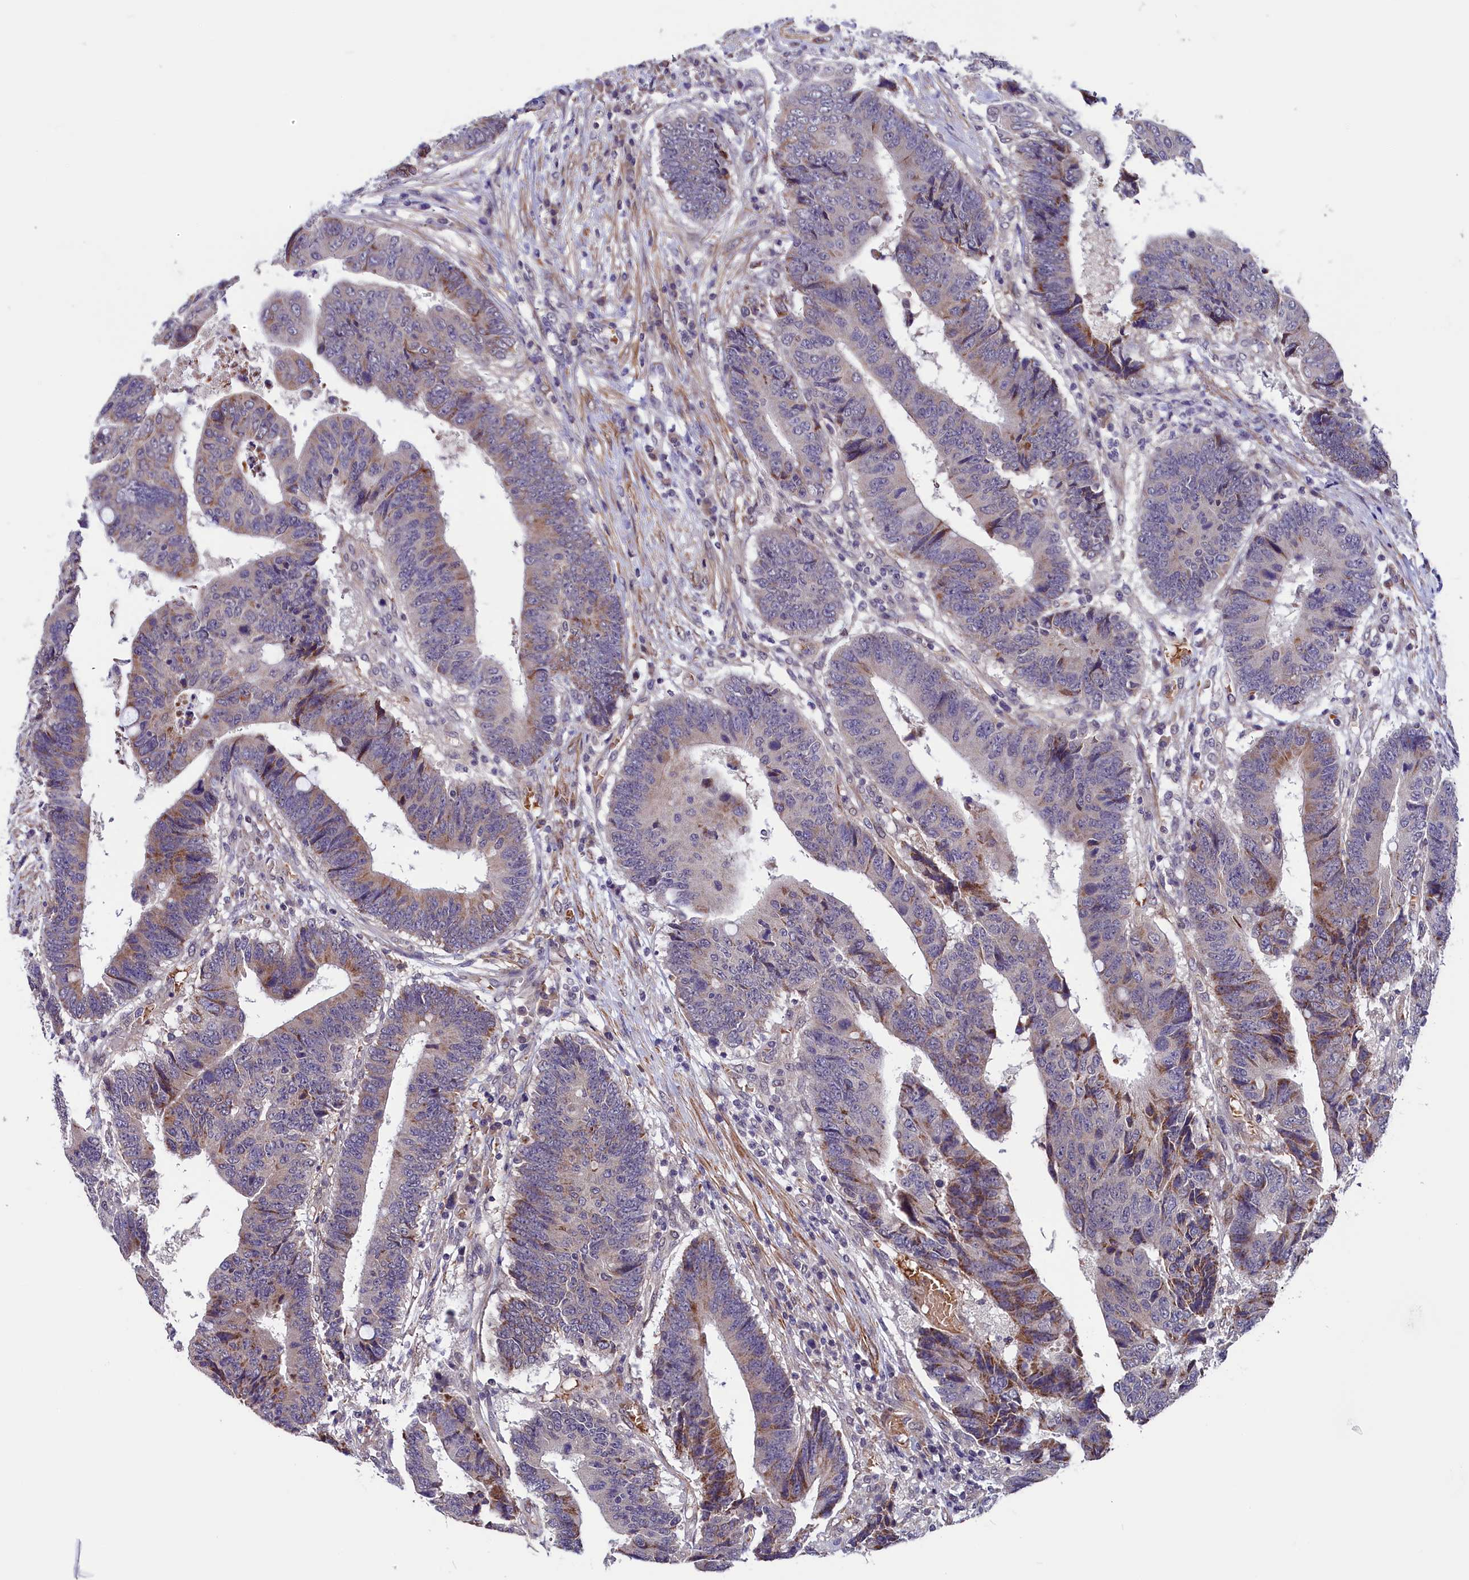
{"staining": {"intensity": "moderate", "quantity": "<25%", "location": "cytoplasmic/membranous"}, "tissue": "colorectal cancer", "cell_type": "Tumor cells", "image_type": "cancer", "snomed": [{"axis": "morphology", "description": "Adenocarcinoma, NOS"}, {"axis": "topography", "description": "Rectum"}], "caption": "DAB (3,3'-diaminobenzidine) immunohistochemical staining of colorectal cancer displays moderate cytoplasmic/membranous protein staining in approximately <25% of tumor cells.", "gene": "SLC39A6", "patient": {"sex": "male", "age": 84}}